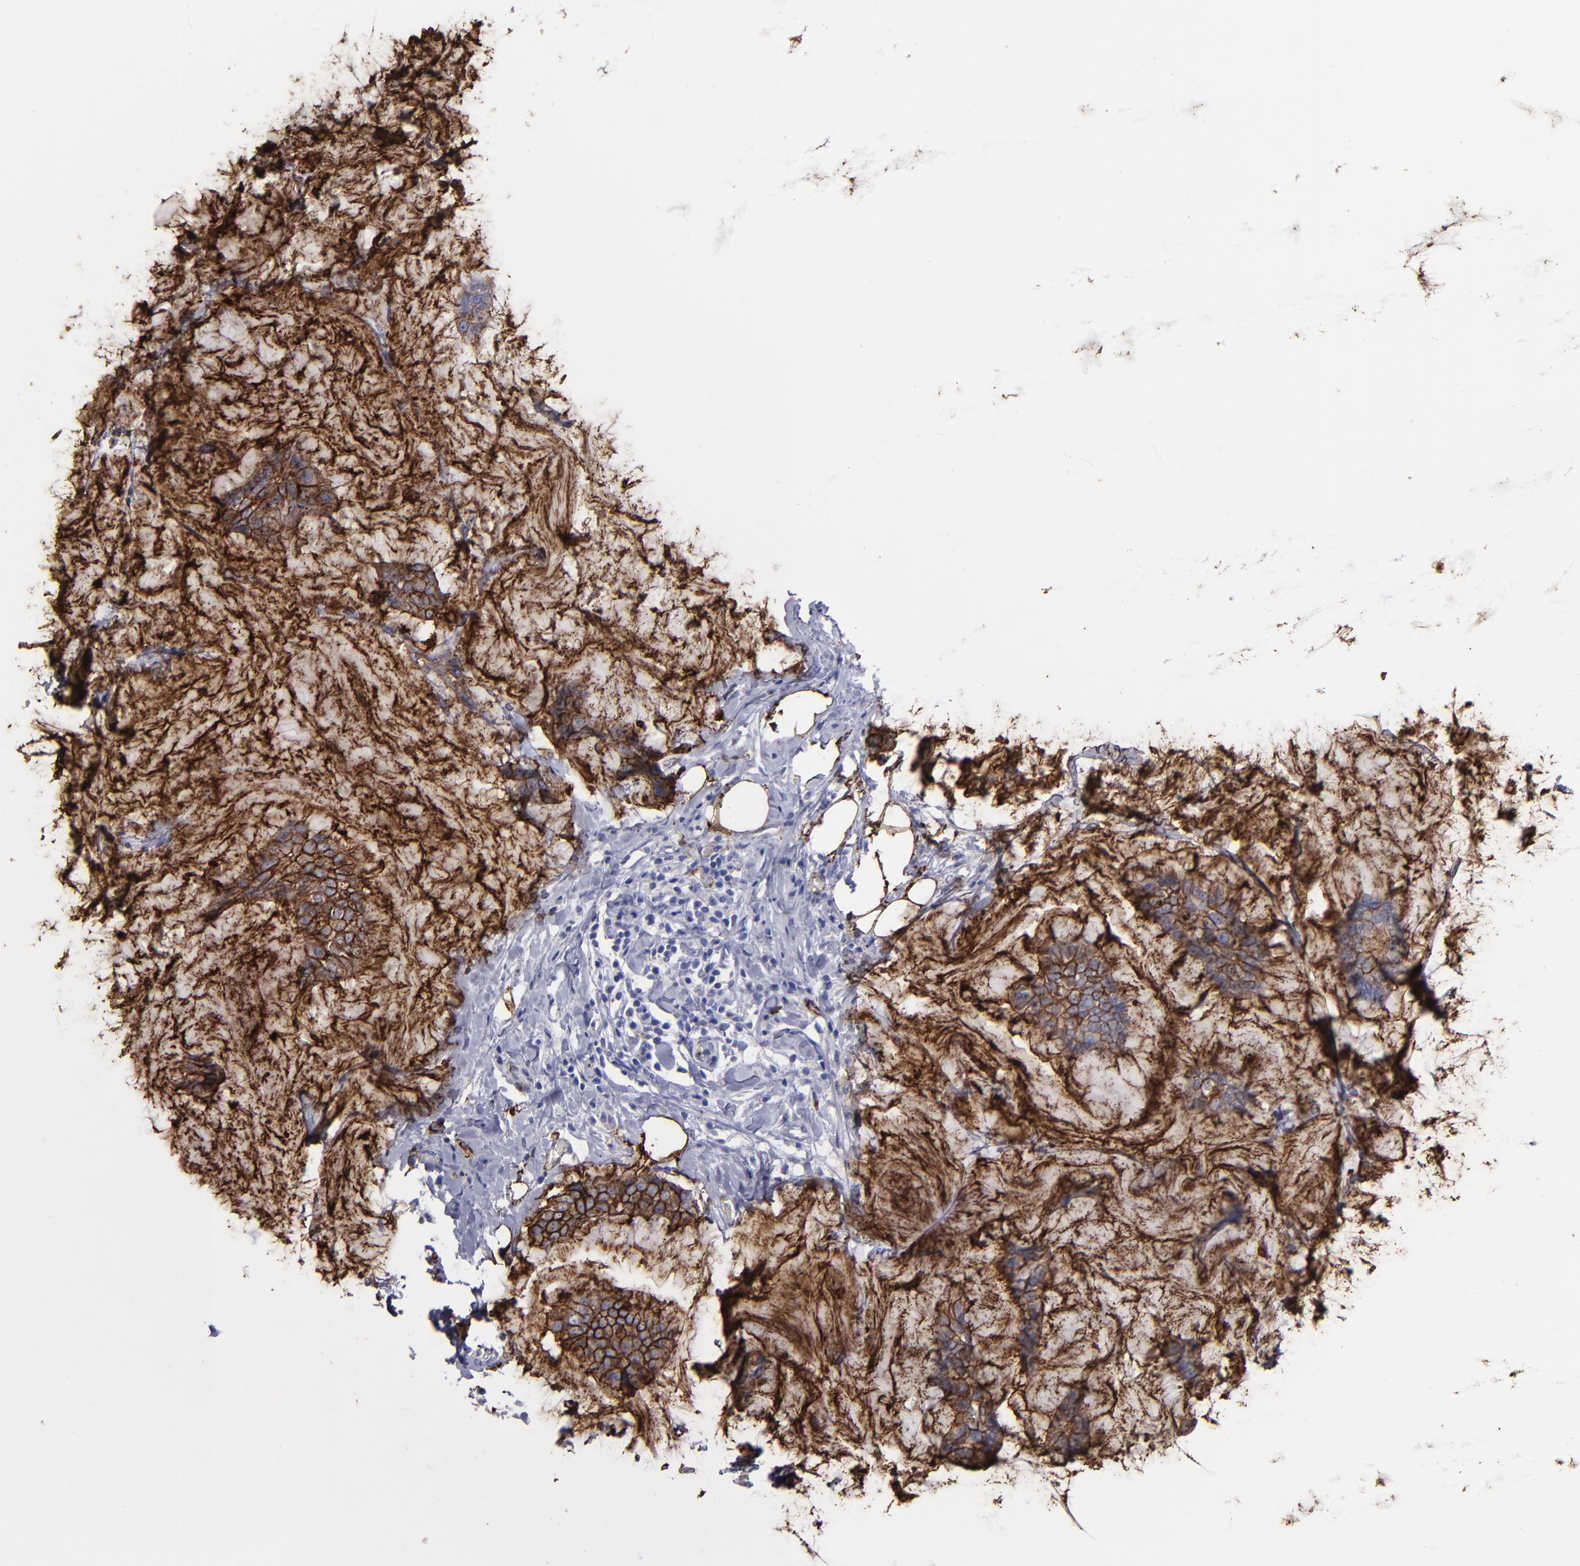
{"staining": {"intensity": "moderate", "quantity": "25%-75%", "location": "cytoplasmic/membranous"}, "tissue": "breast cancer", "cell_type": "Tumor cells", "image_type": "cancer", "snomed": [{"axis": "morphology", "description": "Duct carcinoma"}, {"axis": "topography", "description": "Breast"}], "caption": "Immunohistochemical staining of human breast intraductal carcinoma shows medium levels of moderate cytoplasmic/membranous positivity in approximately 25%-75% of tumor cells.", "gene": "CD36", "patient": {"sex": "female", "age": 93}}